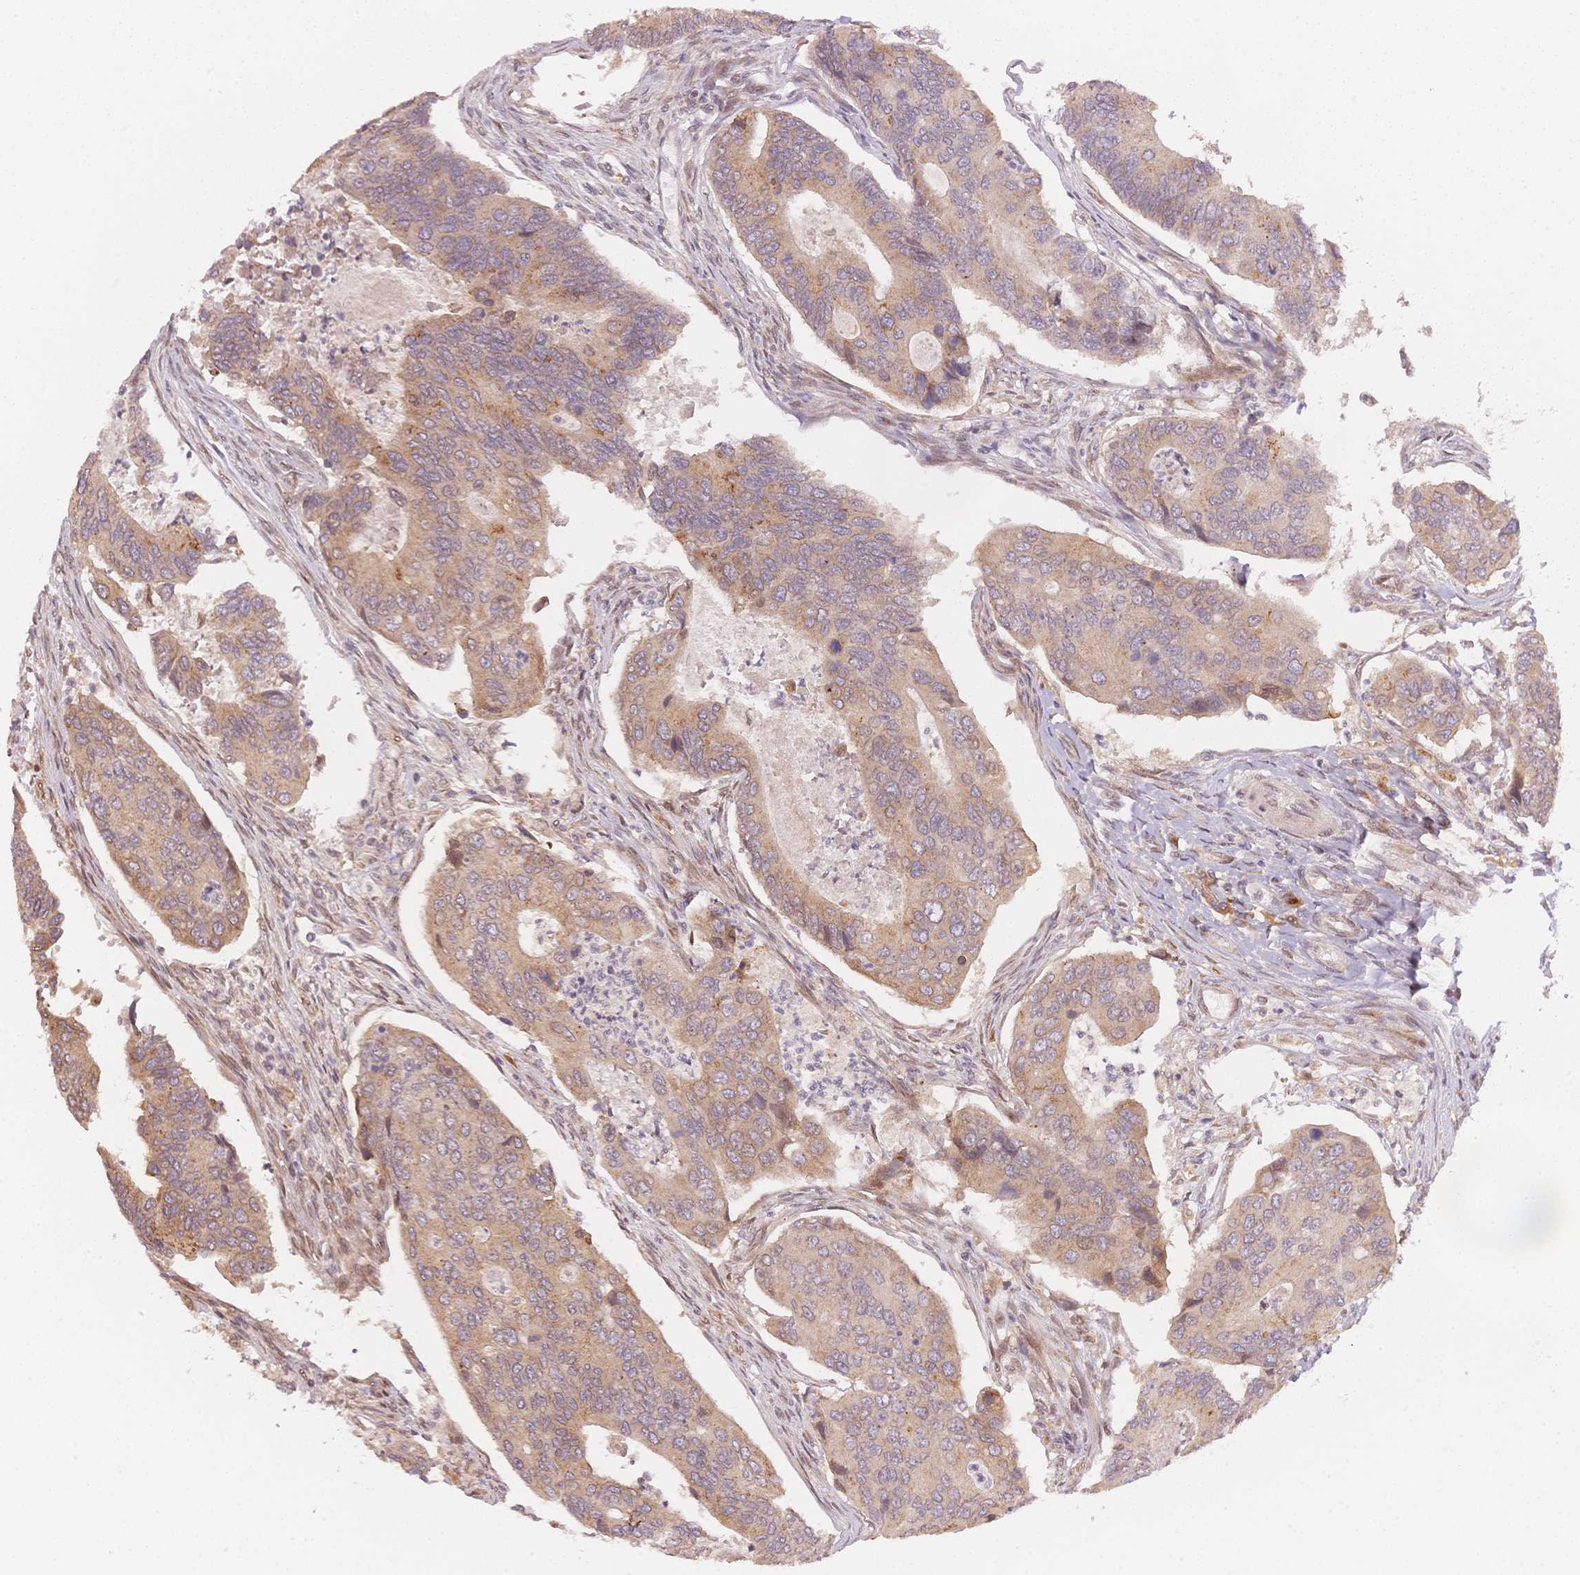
{"staining": {"intensity": "moderate", "quantity": ">75%", "location": "cytoplasmic/membranous"}, "tissue": "colorectal cancer", "cell_type": "Tumor cells", "image_type": "cancer", "snomed": [{"axis": "morphology", "description": "Adenocarcinoma, NOS"}, {"axis": "topography", "description": "Colon"}], "caption": "Protein staining of adenocarcinoma (colorectal) tissue reveals moderate cytoplasmic/membranous expression in about >75% of tumor cells.", "gene": "STK39", "patient": {"sex": "female", "age": 67}}